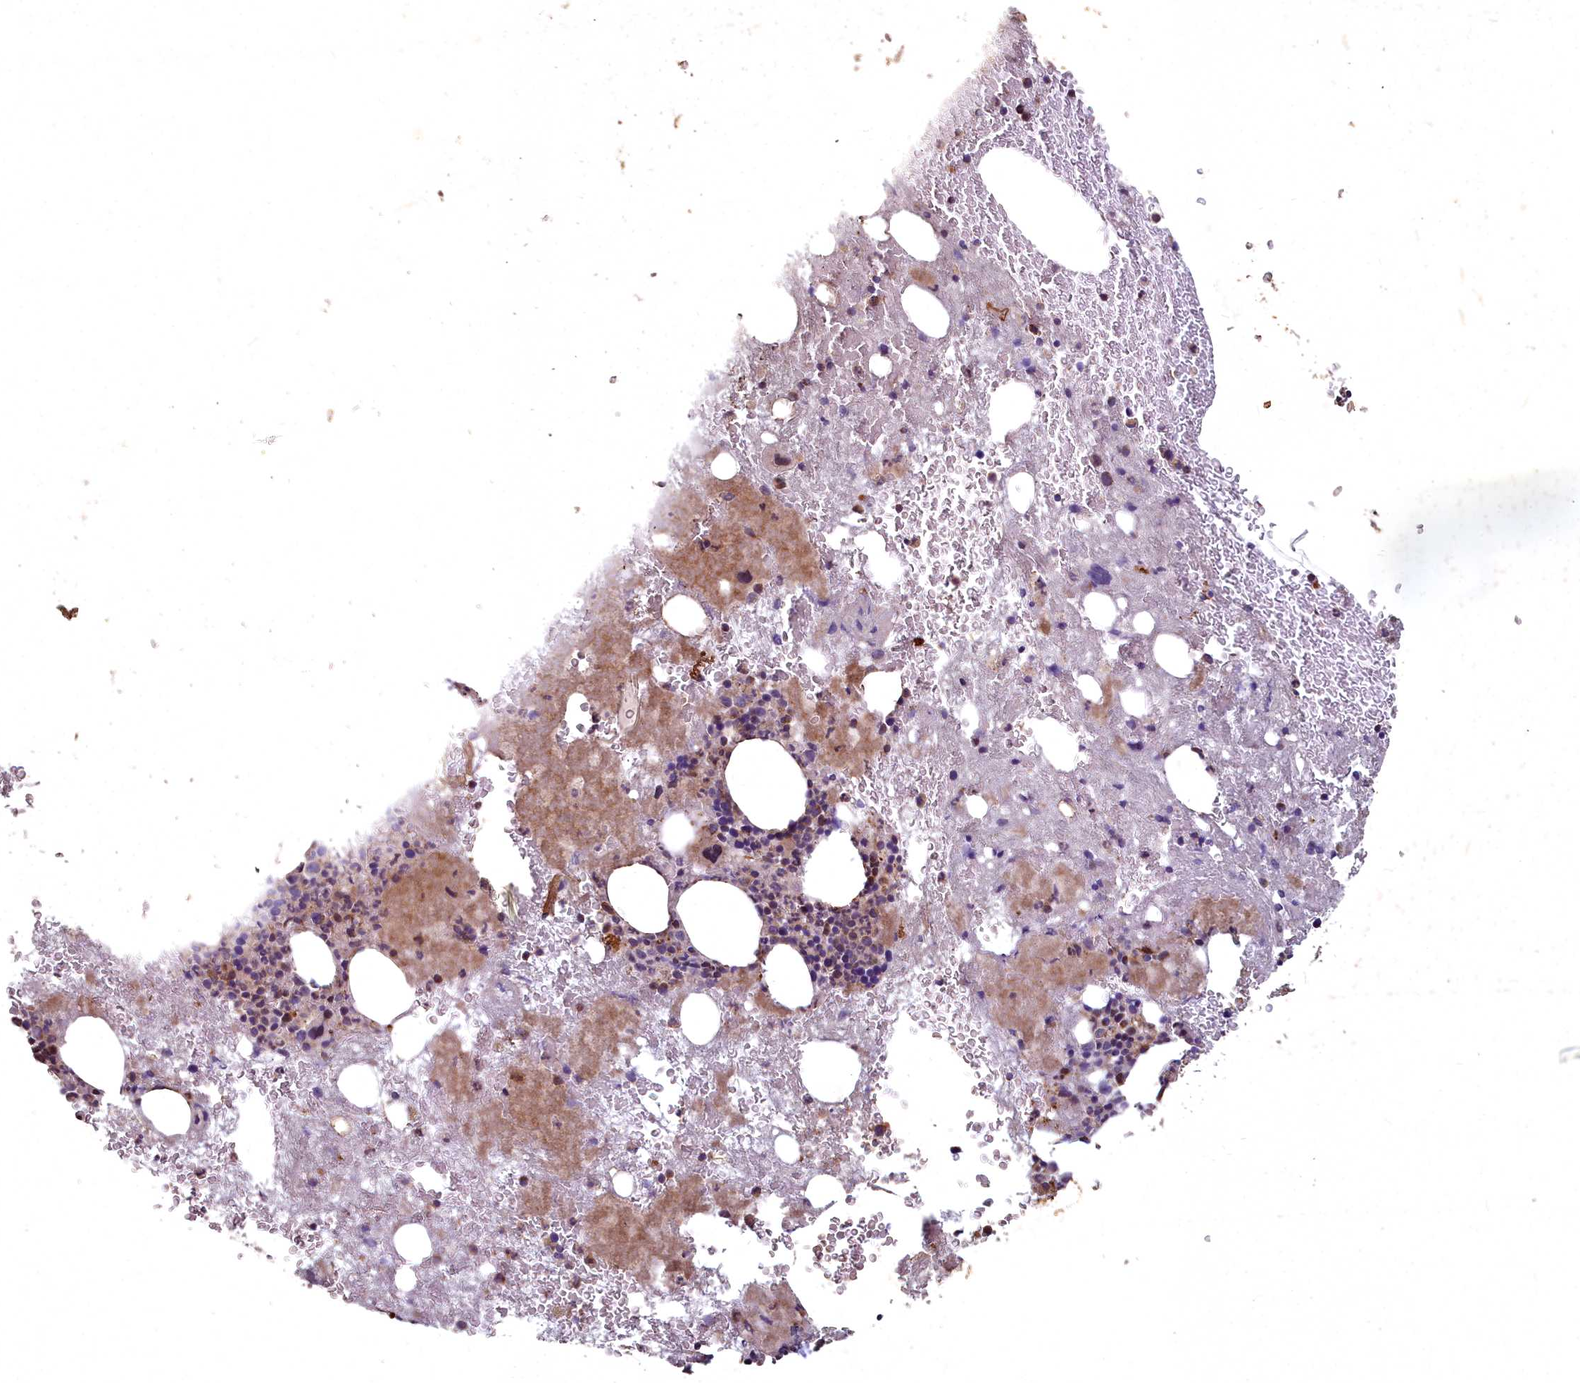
{"staining": {"intensity": "moderate", "quantity": "<25%", "location": "cytoplasmic/membranous"}, "tissue": "bone marrow", "cell_type": "Hematopoietic cells", "image_type": "normal", "snomed": [{"axis": "morphology", "description": "Normal tissue, NOS"}, {"axis": "topography", "description": "Bone marrow"}], "caption": "The image shows staining of unremarkable bone marrow, revealing moderate cytoplasmic/membranous protein positivity (brown color) within hematopoietic cells.", "gene": "COX11", "patient": {"sex": "male", "age": 53}}